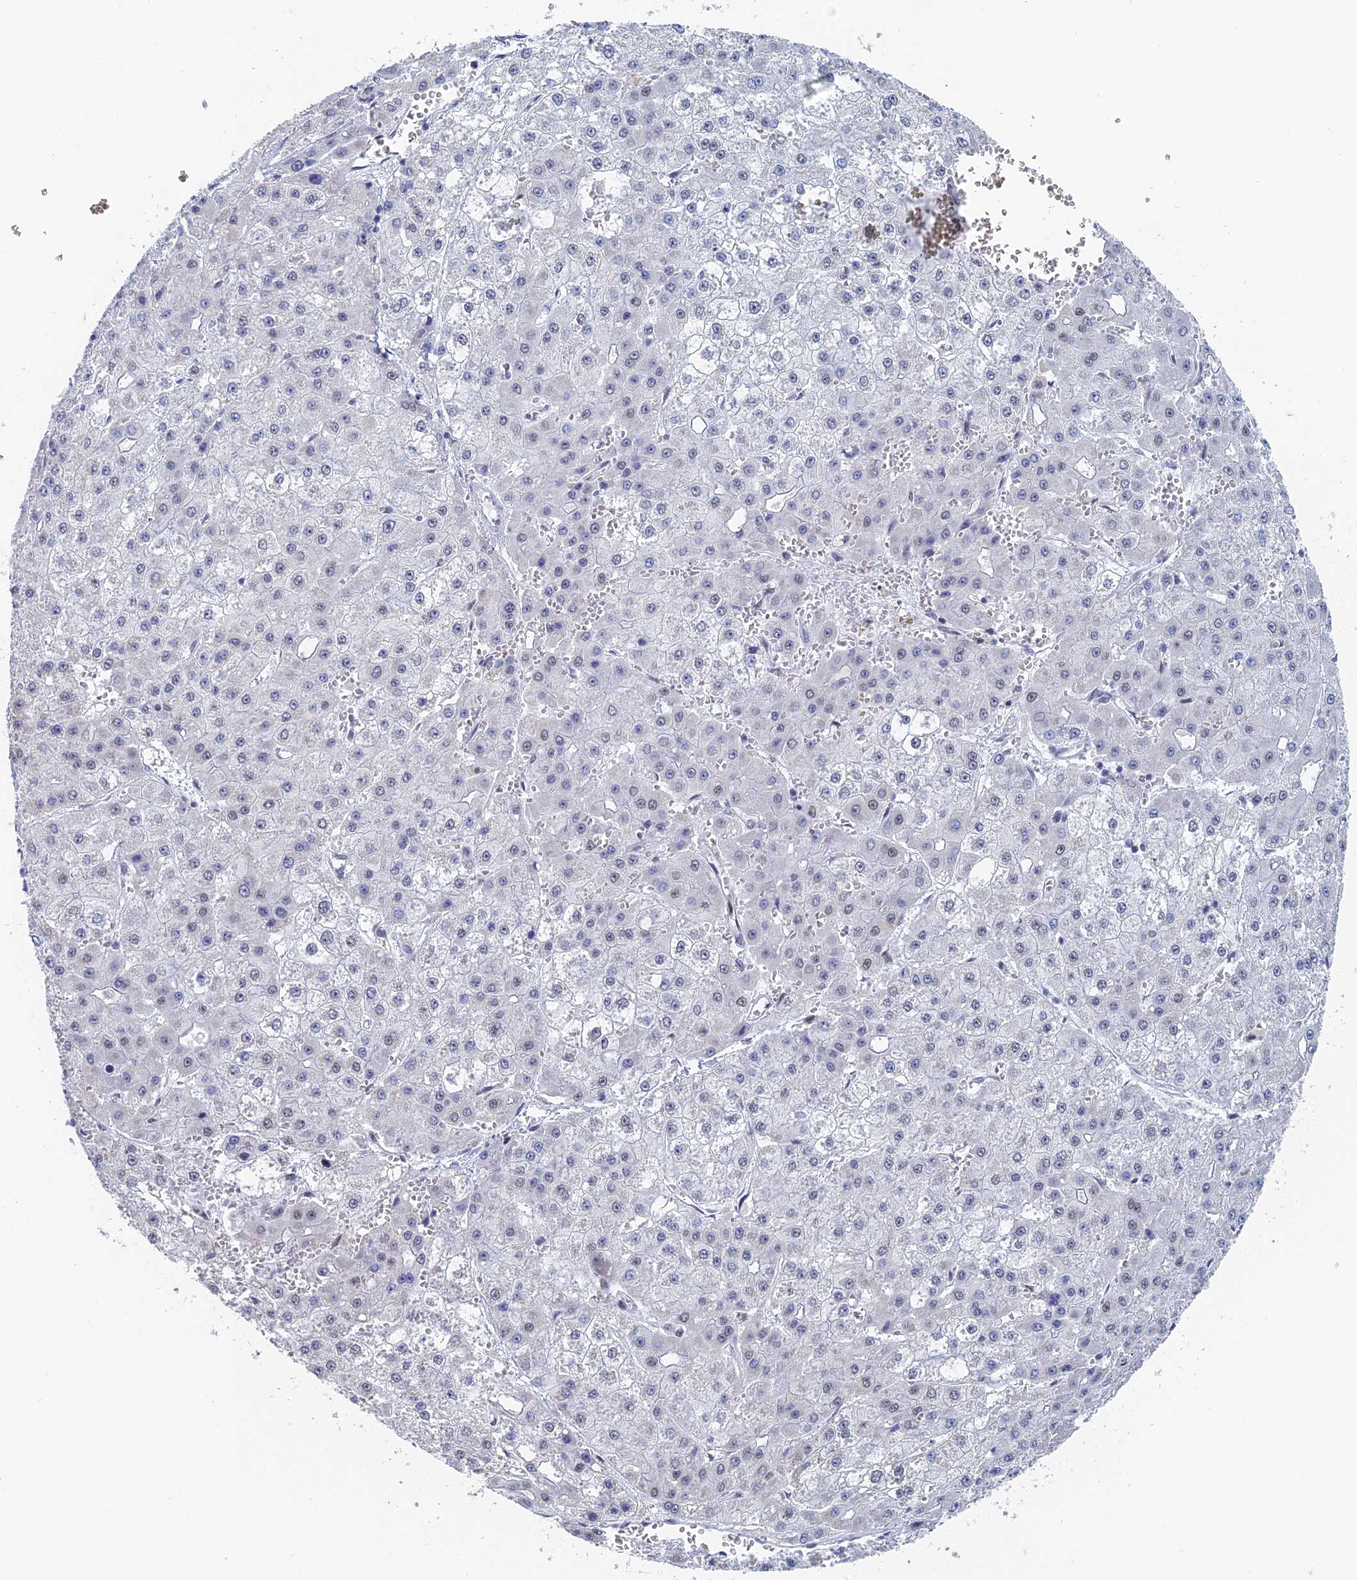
{"staining": {"intensity": "negative", "quantity": "none", "location": "none"}, "tissue": "liver cancer", "cell_type": "Tumor cells", "image_type": "cancer", "snomed": [{"axis": "morphology", "description": "Carcinoma, Hepatocellular, NOS"}, {"axis": "topography", "description": "Liver"}], "caption": "A micrograph of human liver hepatocellular carcinoma is negative for staining in tumor cells. The staining was performed using DAB to visualize the protein expression in brown, while the nuclei were stained in blue with hematoxylin (Magnification: 20x).", "gene": "GMNC", "patient": {"sex": "male", "age": 47}}